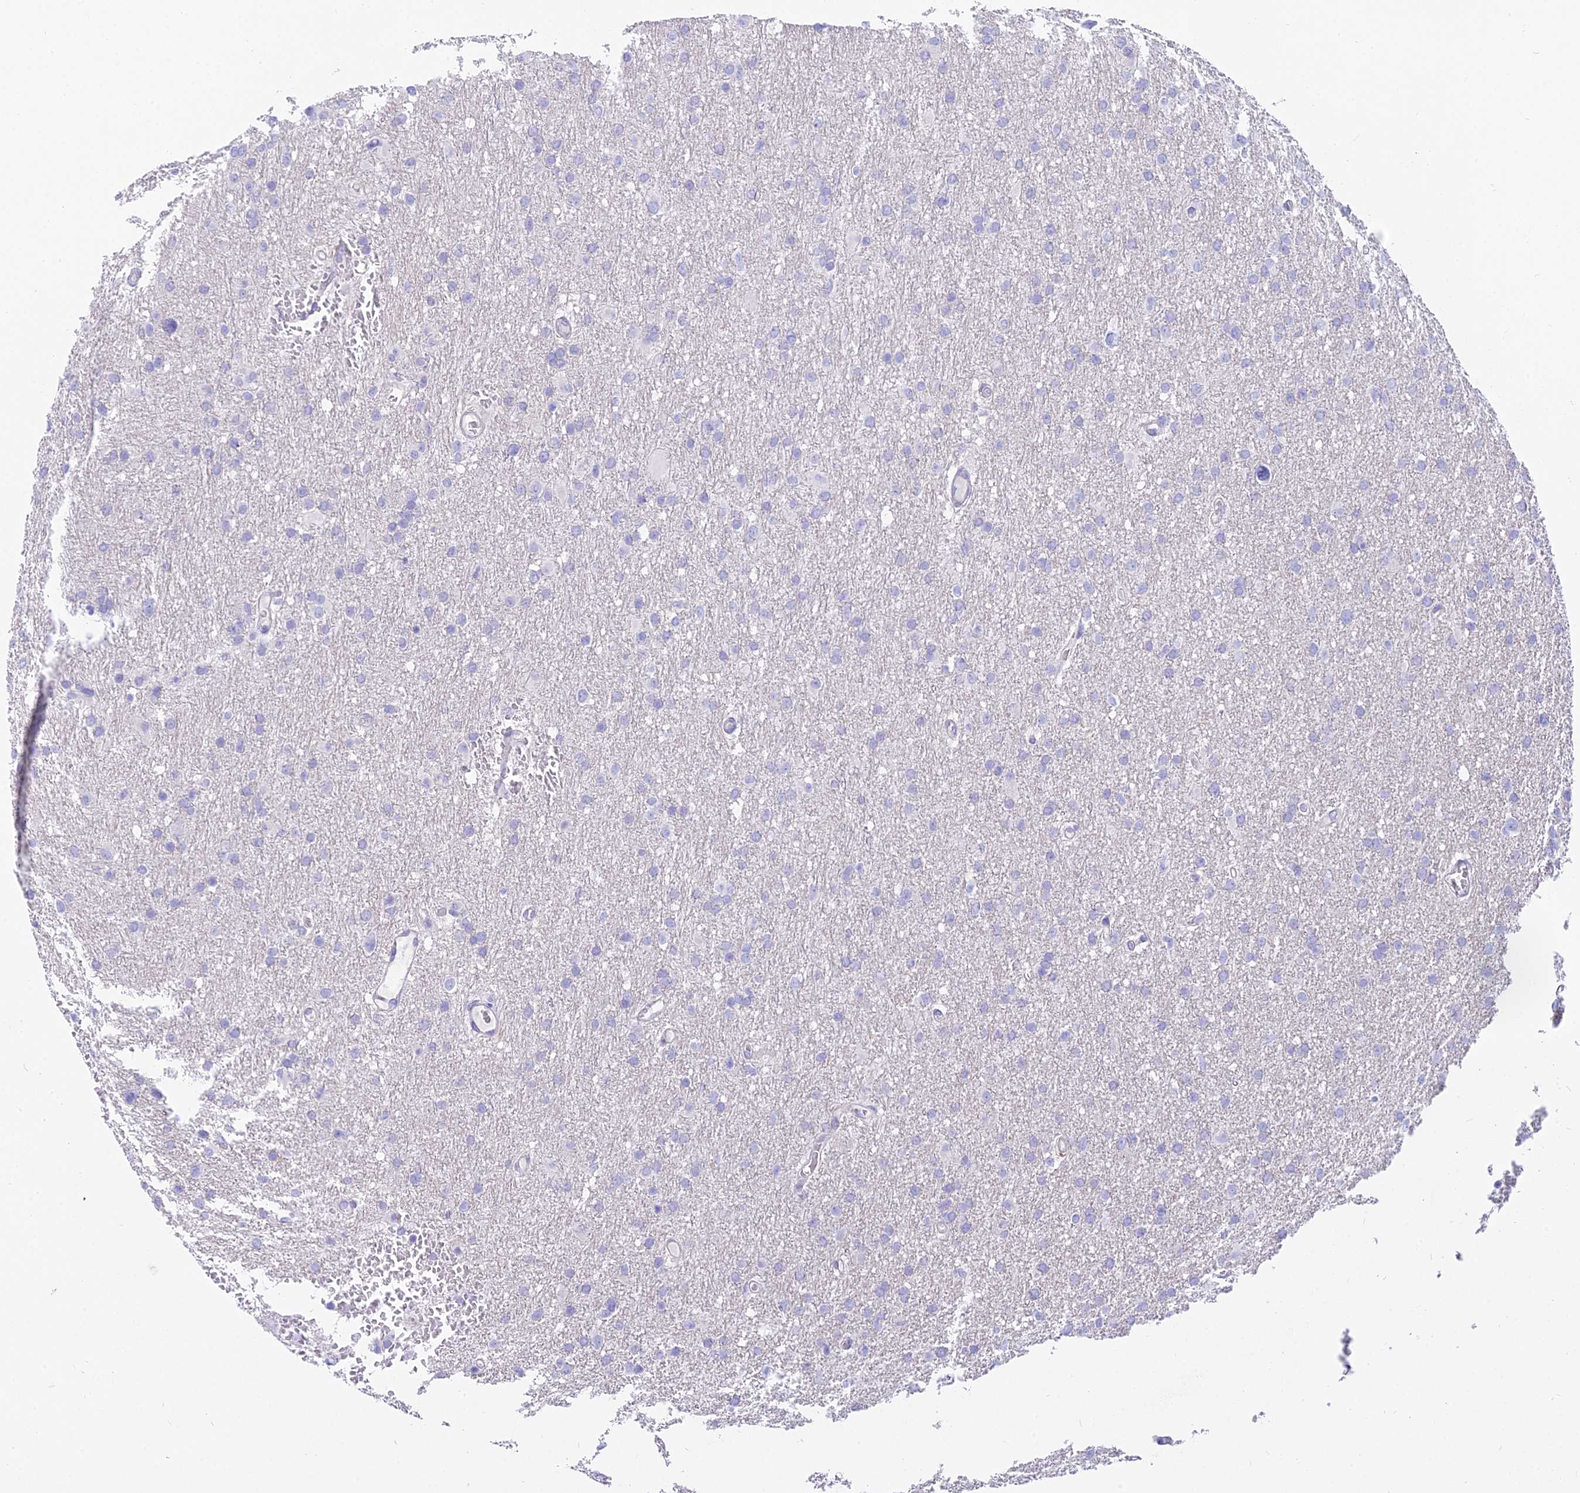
{"staining": {"intensity": "negative", "quantity": "none", "location": "none"}, "tissue": "glioma", "cell_type": "Tumor cells", "image_type": "cancer", "snomed": [{"axis": "morphology", "description": "Glioma, malignant, High grade"}, {"axis": "topography", "description": "Cerebral cortex"}], "caption": "This is an immunohistochemistry (IHC) histopathology image of malignant high-grade glioma. There is no positivity in tumor cells.", "gene": "SMIM24", "patient": {"sex": "female", "age": 36}}